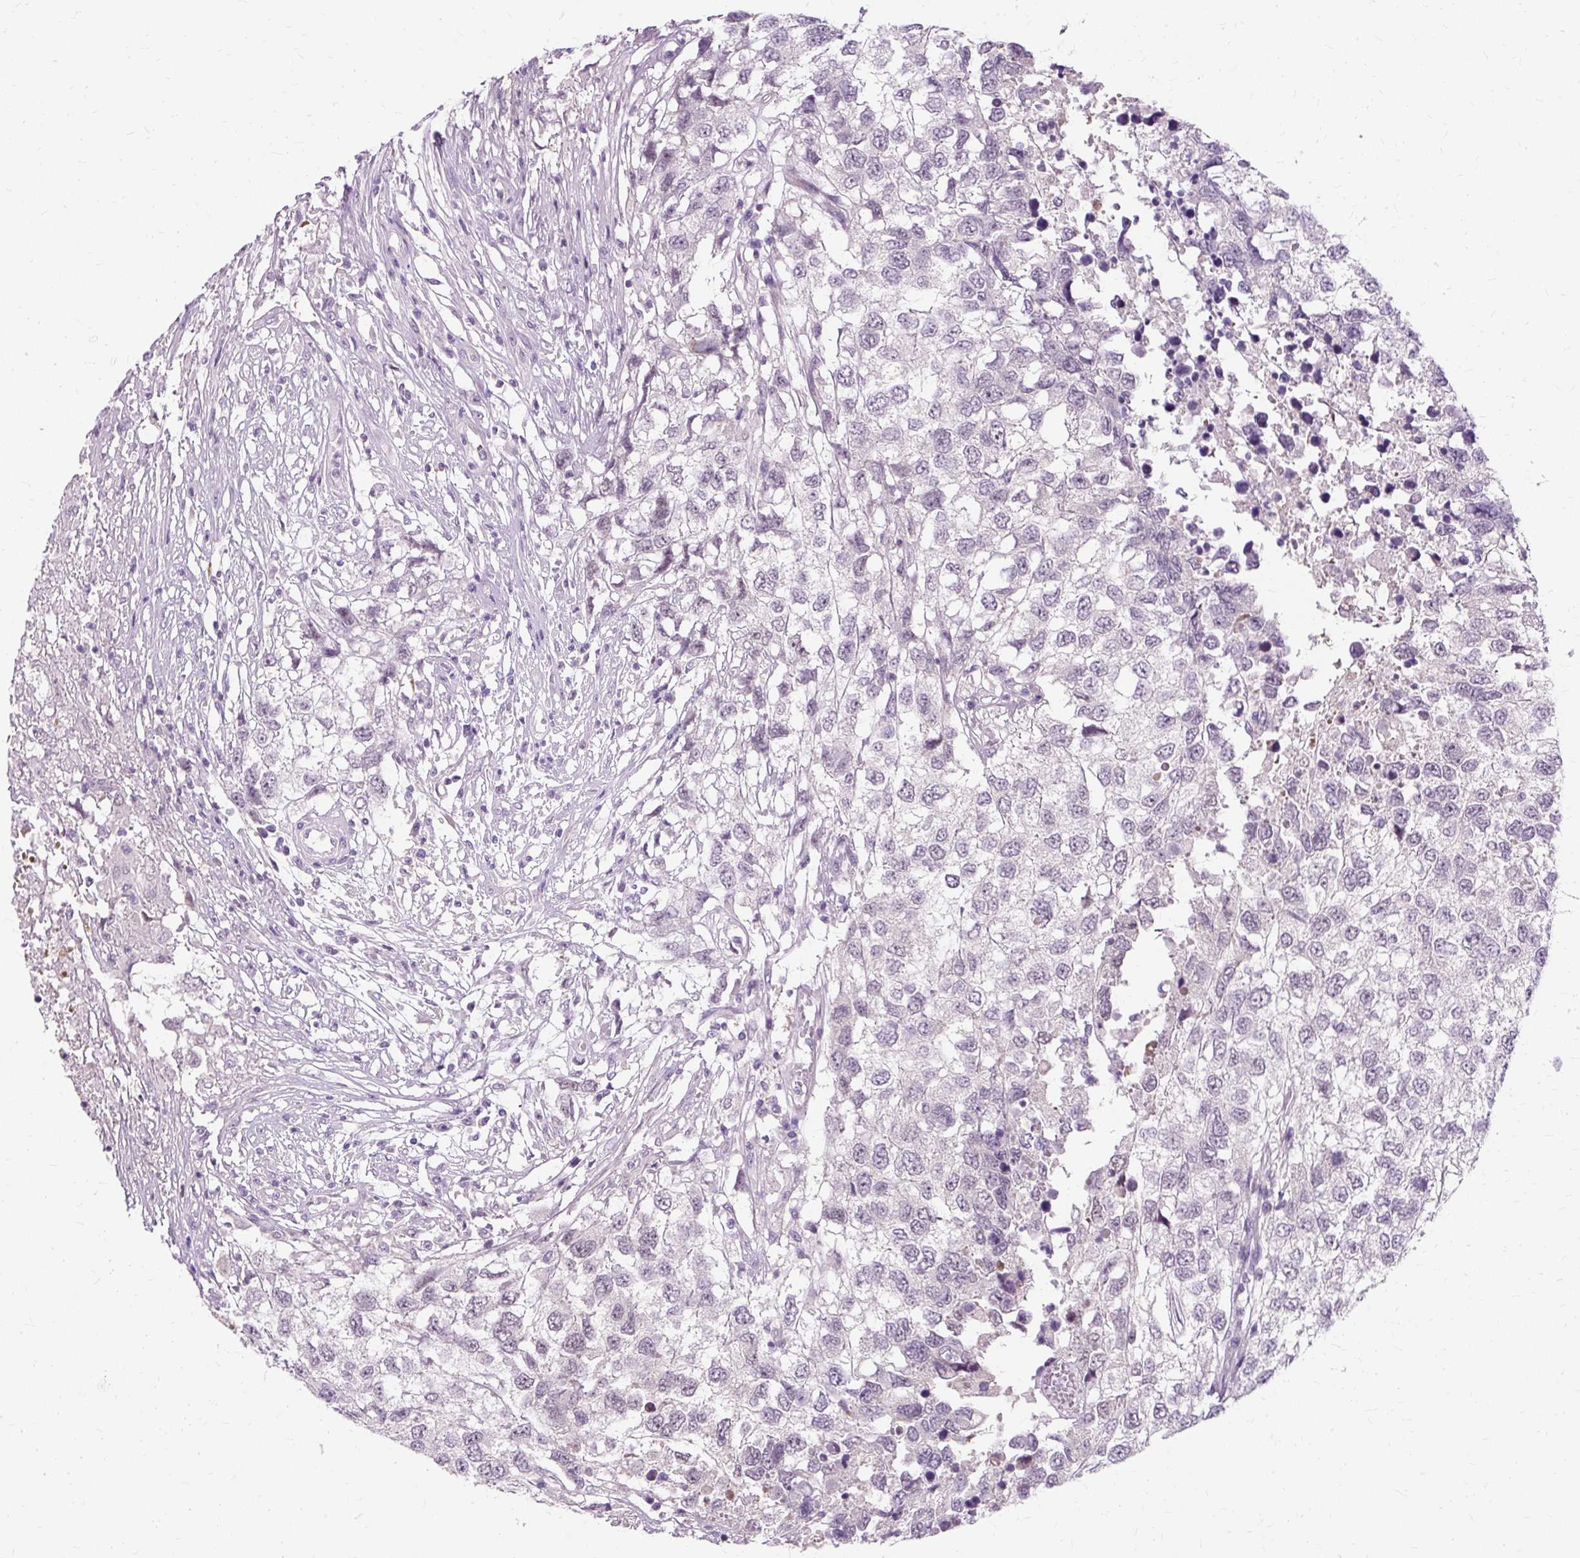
{"staining": {"intensity": "negative", "quantity": "none", "location": "none"}, "tissue": "testis cancer", "cell_type": "Tumor cells", "image_type": "cancer", "snomed": [{"axis": "morphology", "description": "Carcinoma, Embryonal, NOS"}, {"axis": "topography", "description": "Testis"}], "caption": "Photomicrograph shows no protein expression in tumor cells of testis cancer tissue.", "gene": "RYBP", "patient": {"sex": "male", "age": 83}}